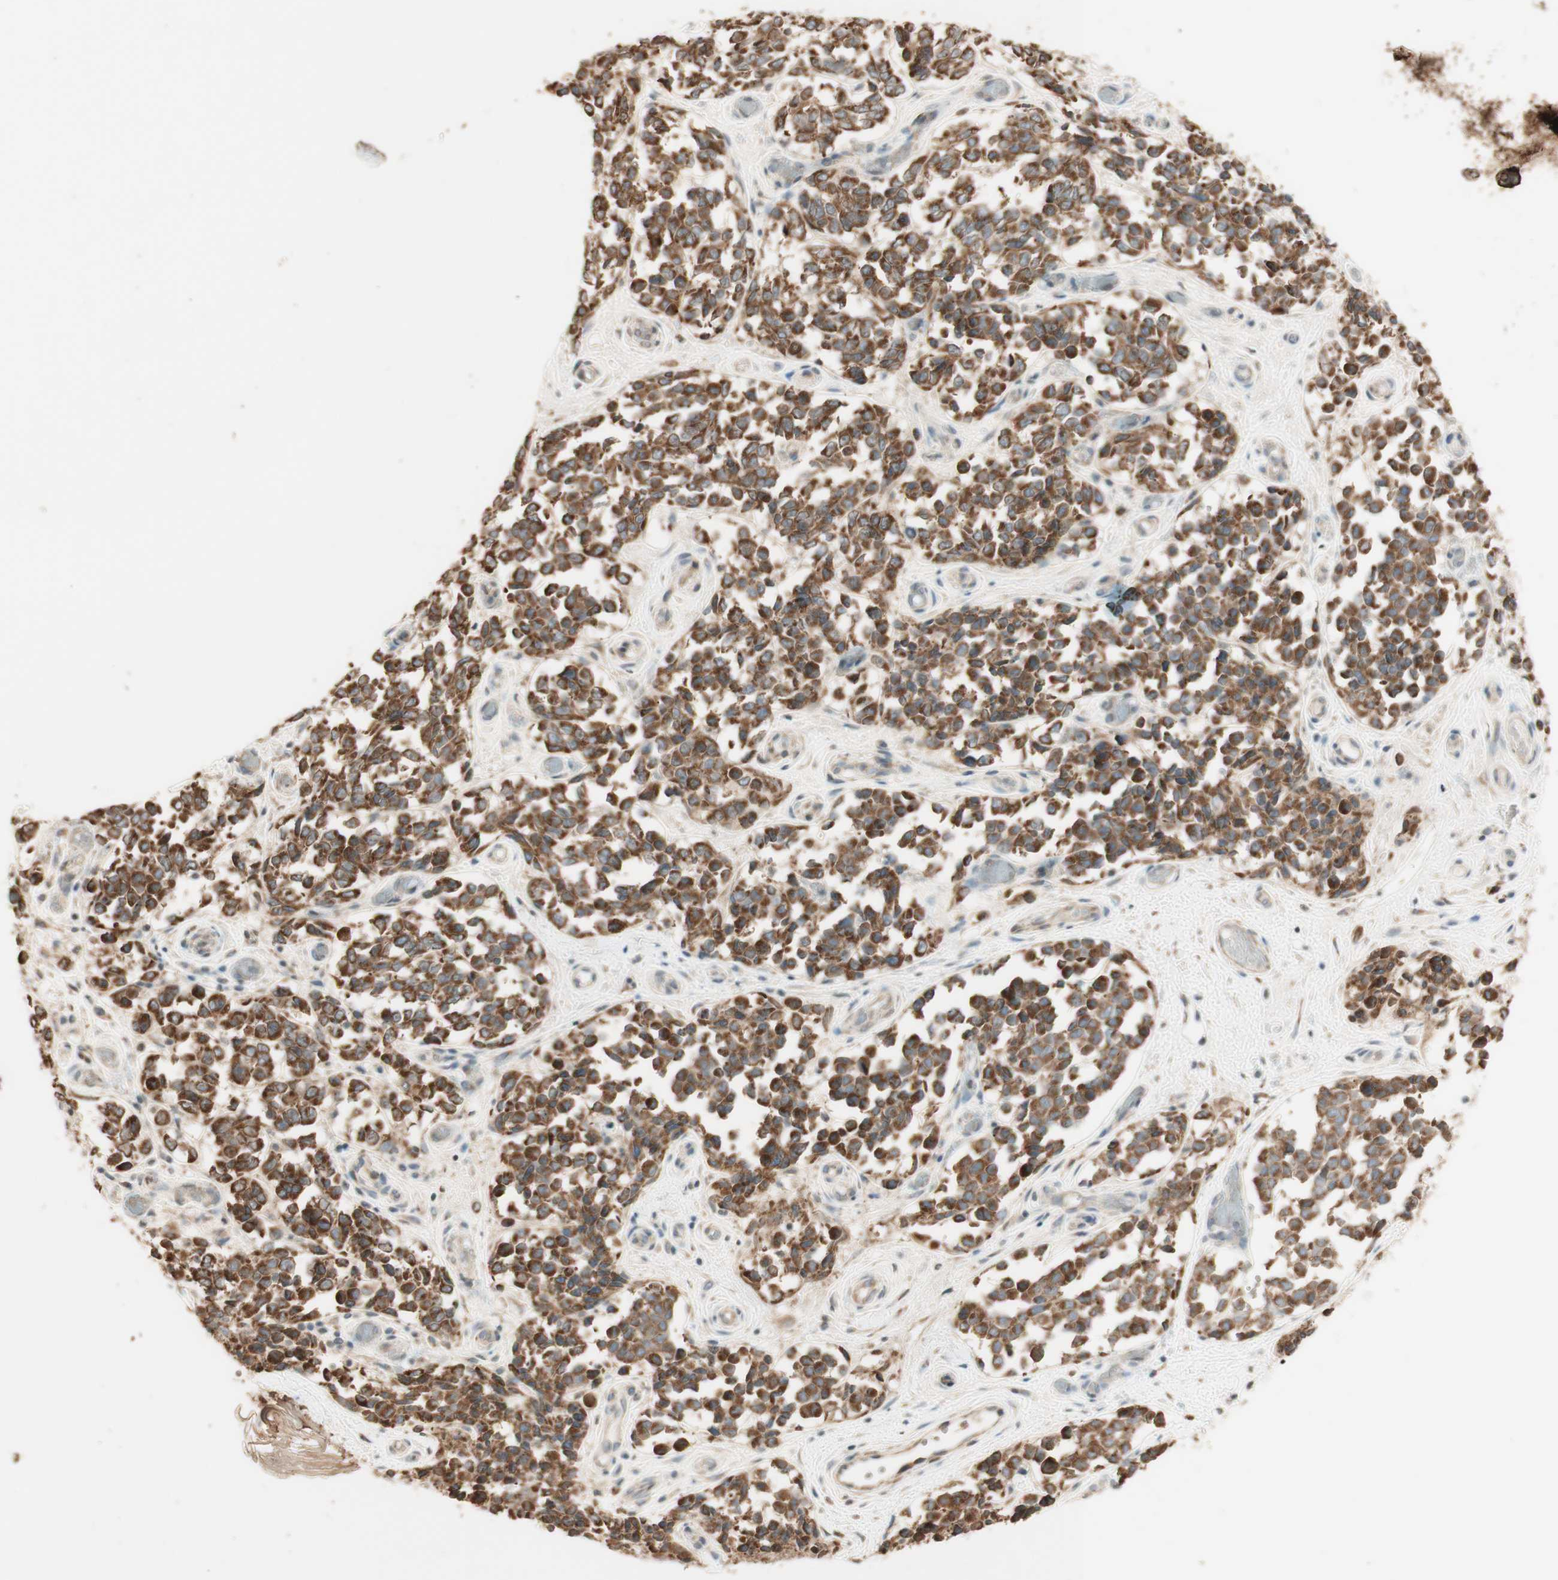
{"staining": {"intensity": "strong", "quantity": ">75%", "location": "cytoplasmic/membranous"}, "tissue": "melanoma", "cell_type": "Tumor cells", "image_type": "cancer", "snomed": [{"axis": "morphology", "description": "Malignant melanoma, NOS"}, {"axis": "topography", "description": "Skin"}], "caption": "A photomicrograph of malignant melanoma stained for a protein displays strong cytoplasmic/membranous brown staining in tumor cells. Using DAB (3,3'-diaminobenzidine) (brown) and hematoxylin (blue) stains, captured at high magnification using brightfield microscopy.", "gene": "CLCN2", "patient": {"sex": "female", "age": 64}}